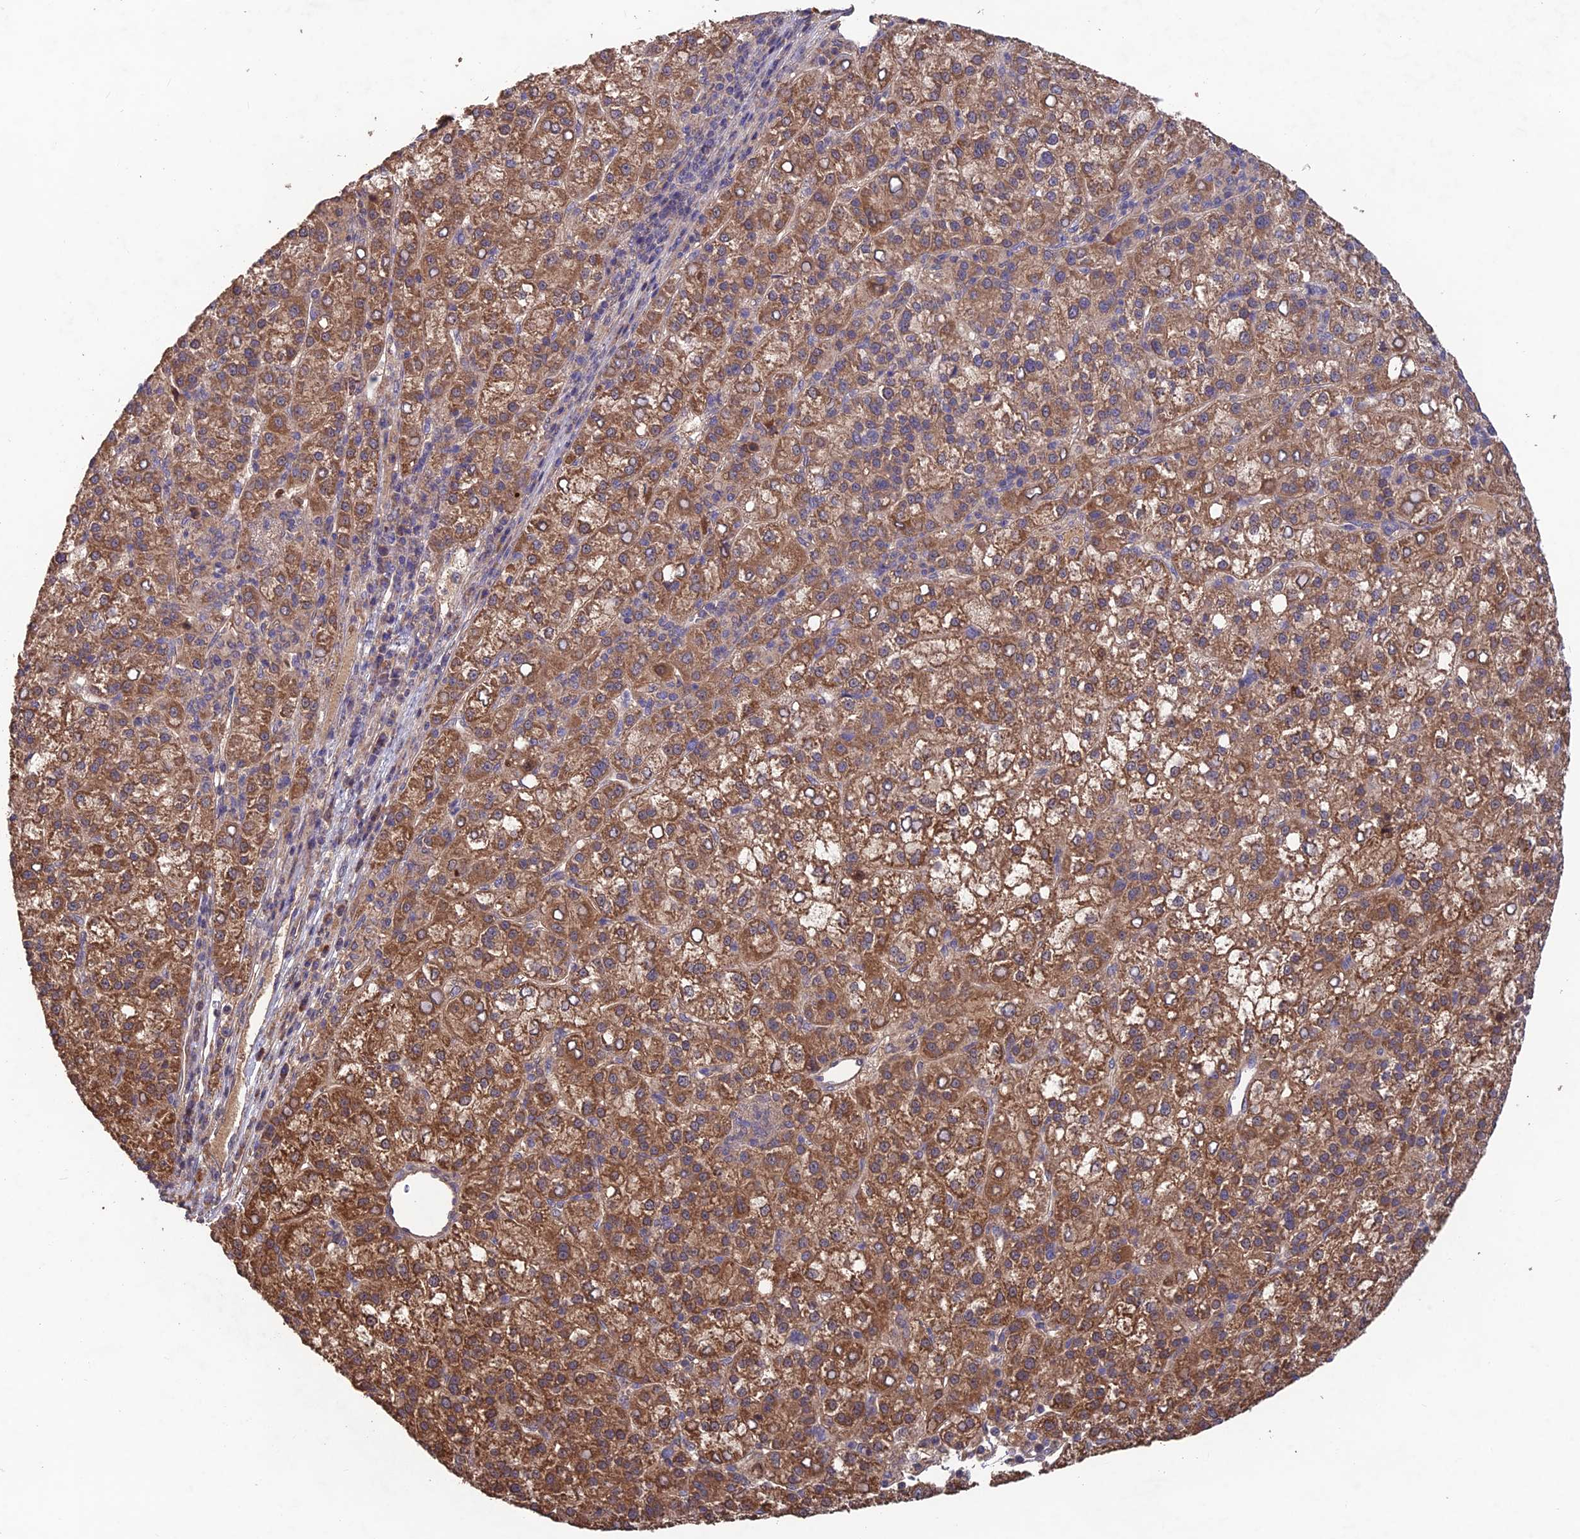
{"staining": {"intensity": "moderate", "quantity": ">75%", "location": "cytoplasmic/membranous"}, "tissue": "liver cancer", "cell_type": "Tumor cells", "image_type": "cancer", "snomed": [{"axis": "morphology", "description": "Carcinoma, Hepatocellular, NOS"}, {"axis": "topography", "description": "Liver"}], "caption": "Liver hepatocellular carcinoma stained with a brown dye shows moderate cytoplasmic/membranous positive expression in approximately >75% of tumor cells.", "gene": "SHISA5", "patient": {"sex": "female", "age": 58}}